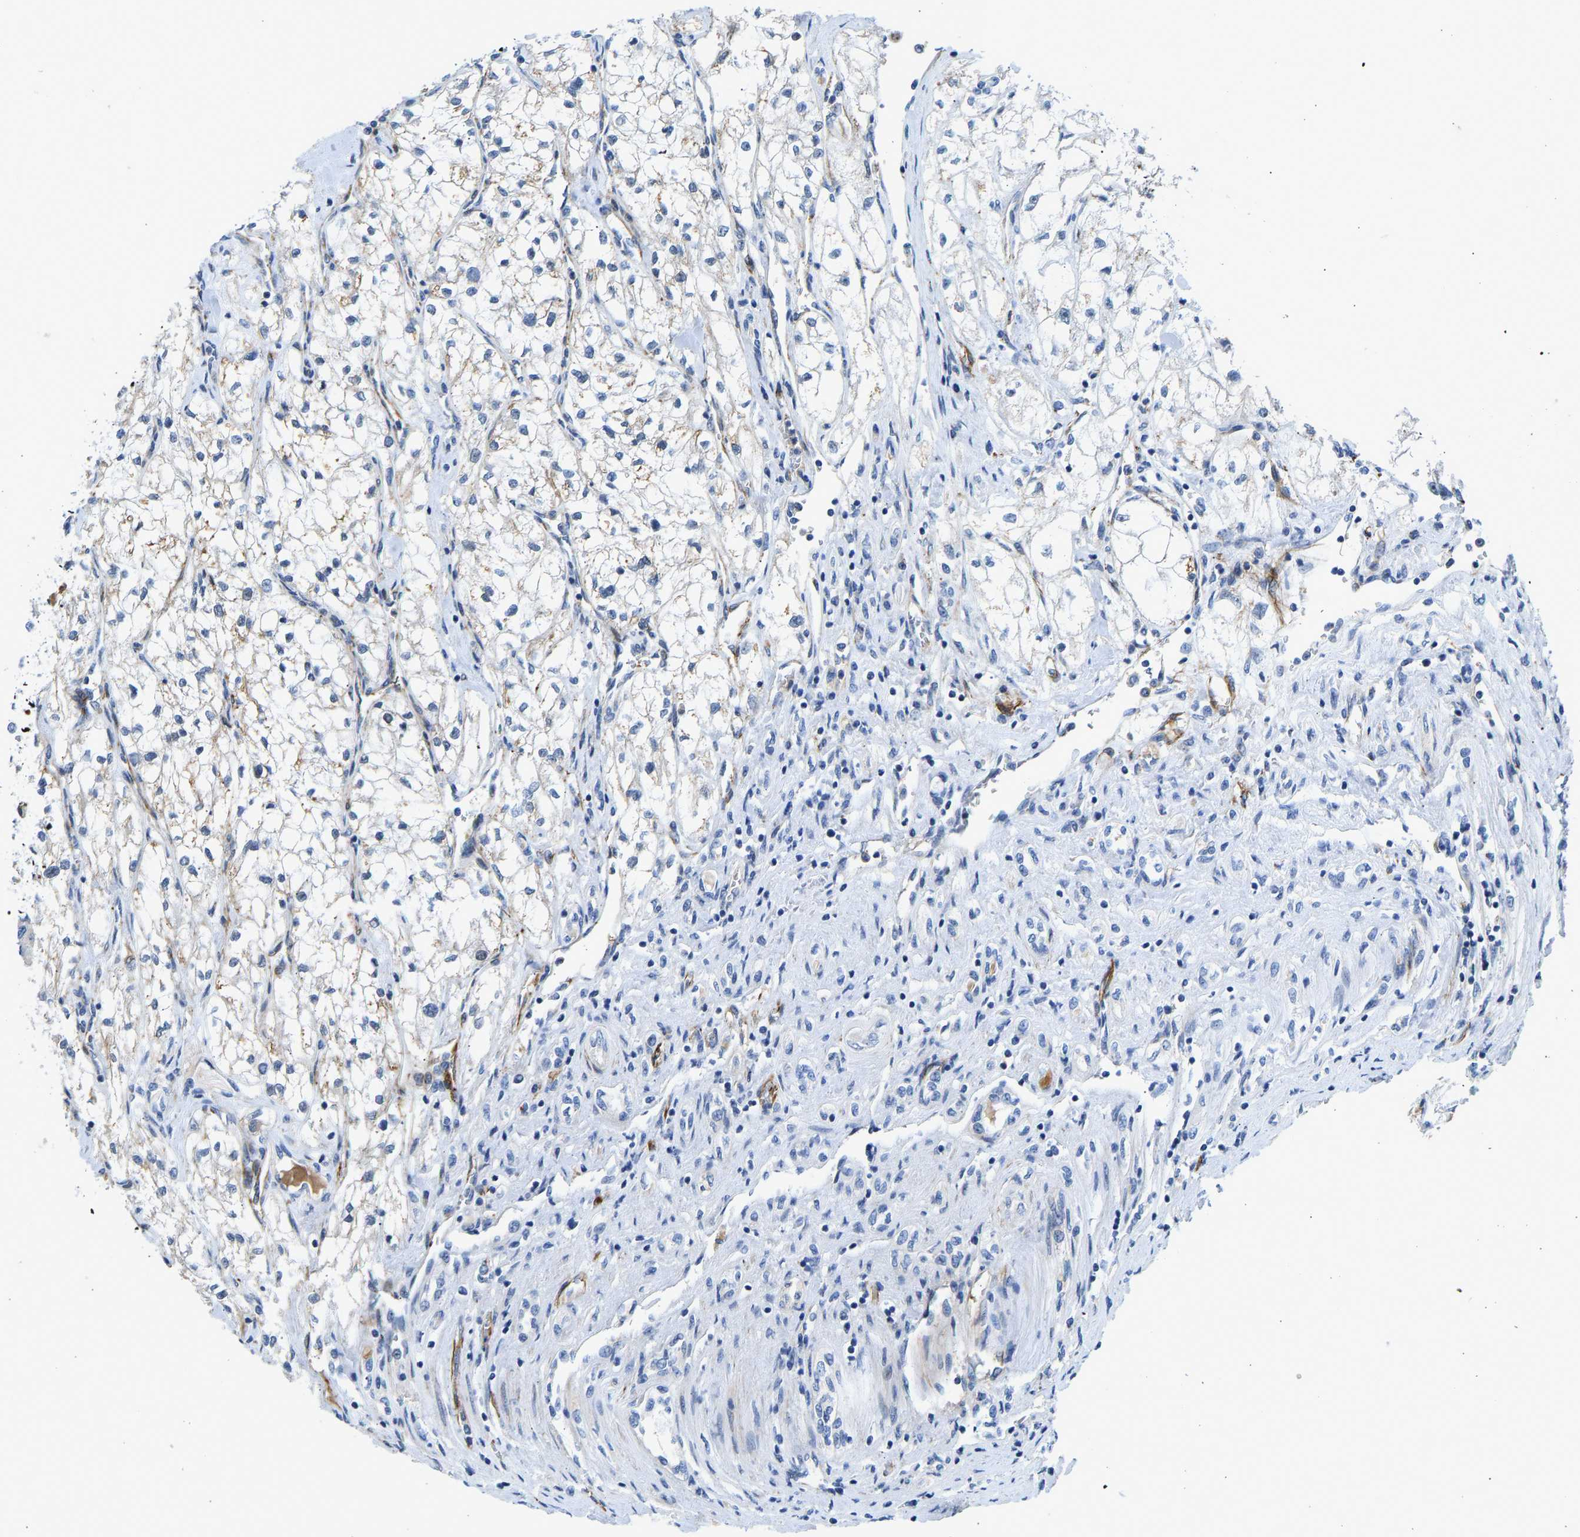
{"staining": {"intensity": "weak", "quantity": "<25%", "location": "cytoplasmic/membranous"}, "tissue": "renal cancer", "cell_type": "Tumor cells", "image_type": "cancer", "snomed": [{"axis": "morphology", "description": "Adenocarcinoma, NOS"}, {"axis": "topography", "description": "Kidney"}], "caption": "This is an immunohistochemistry (IHC) histopathology image of adenocarcinoma (renal). There is no positivity in tumor cells.", "gene": "RESF1", "patient": {"sex": "female", "age": 70}}